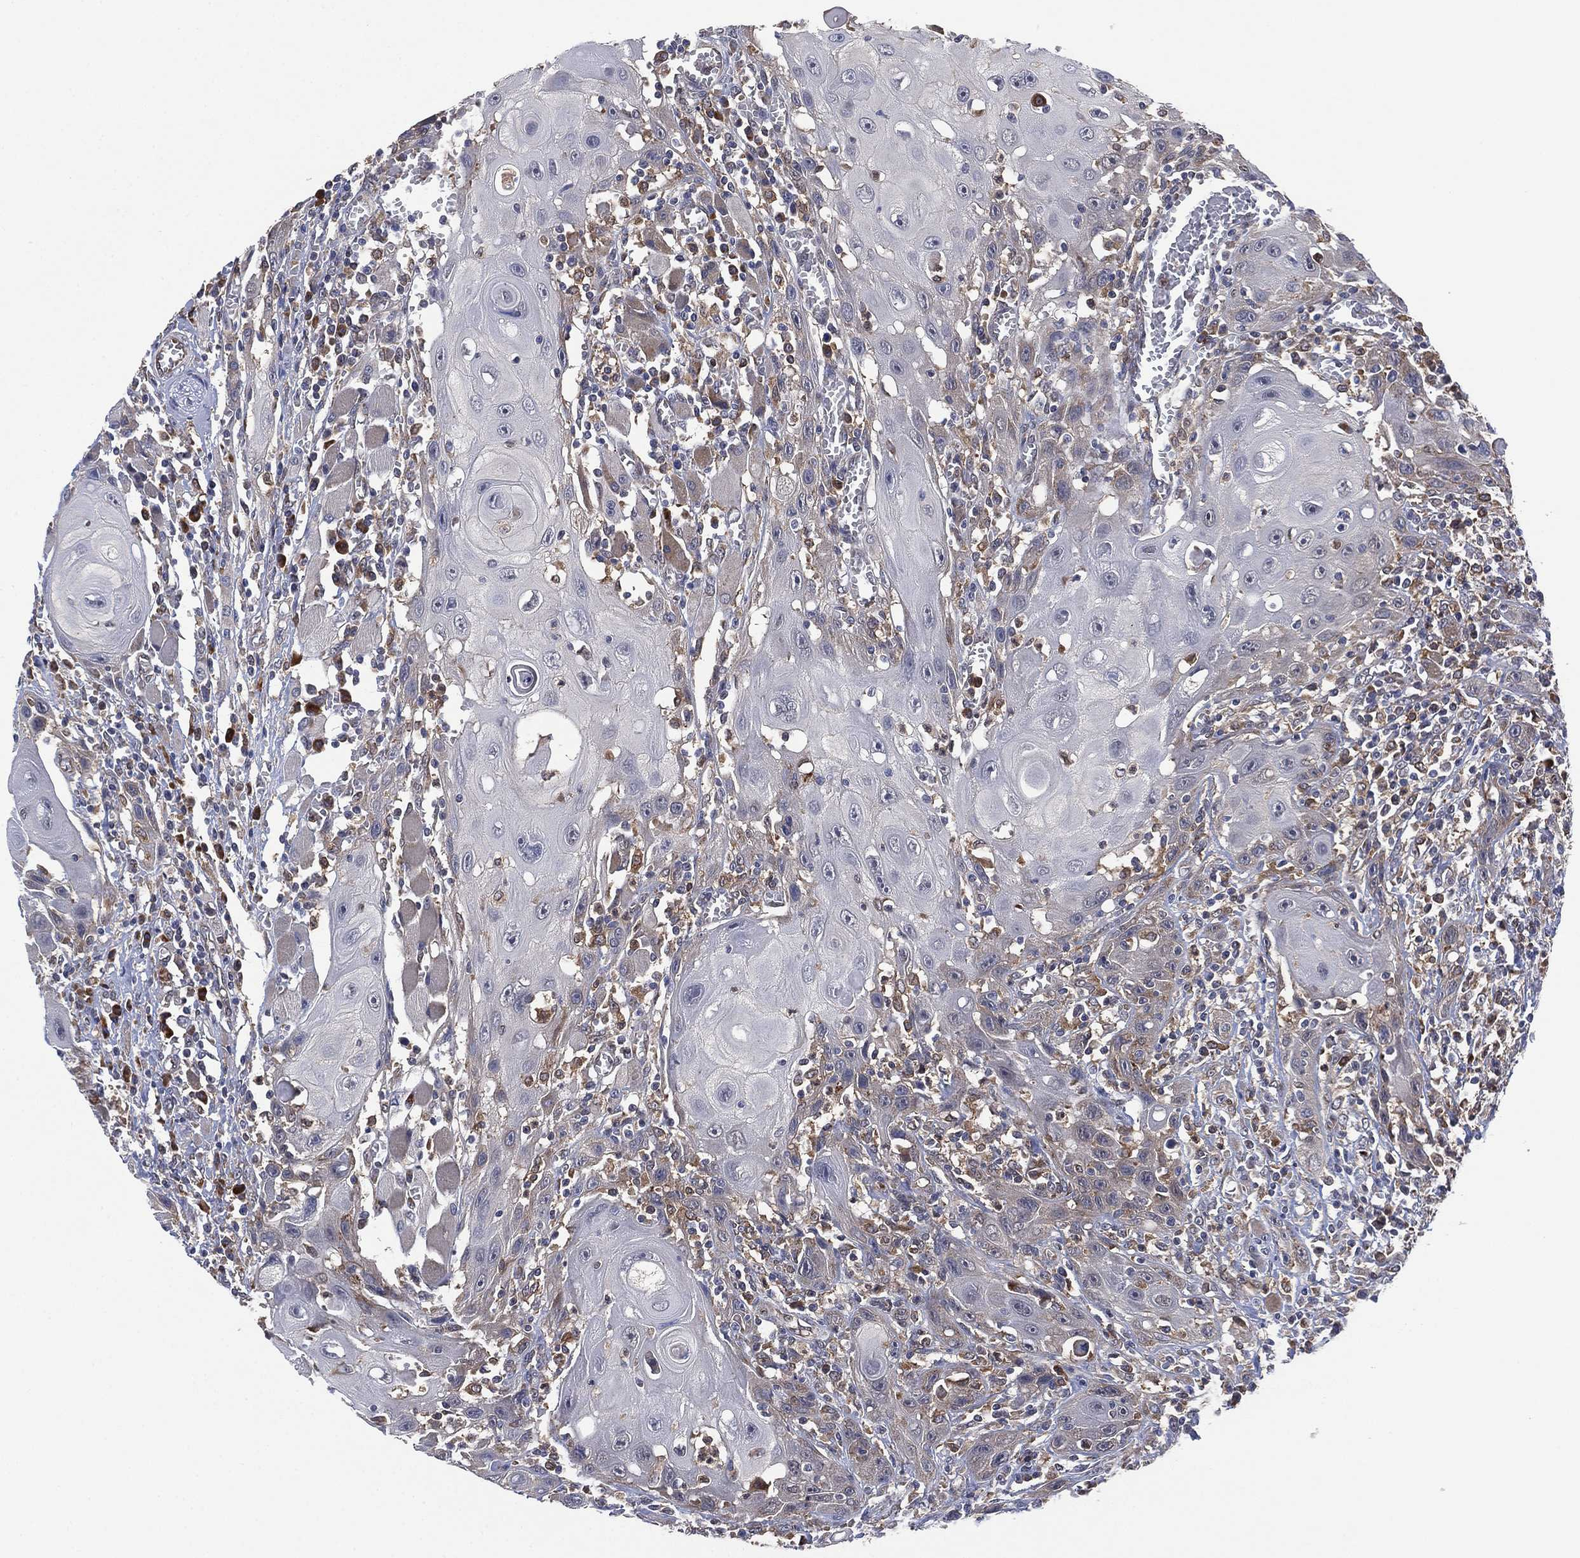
{"staining": {"intensity": "negative", "quantity": "none", "location": "none"}, "tissue": "head and neck cancer", "cell_type": "Tumor cells", "image_type": "cancer", "snomed": [{"axis": "morphology", "description": "Normal tissue, NOS"}, {"axis": "morphology", "description": "Squamous cell carcinoma, NOS"}, {"axis": "topography", "description": "Oral tissue"}, {"axis": "topography", "description": "Head-Neck"}], "caption": "Immunohistochemical staining of human squamous cell carcinoma (head and neck) shows no significant expression in tumor cells. (Stains: DAB (3,3'-diaminobenzidine) immunohistochemistry with hematoxylin counter stain, Microscopy: brightfield microscopy at high magnification).", "gene": "FES", "patient": {"sex": "male", "age": 71}}